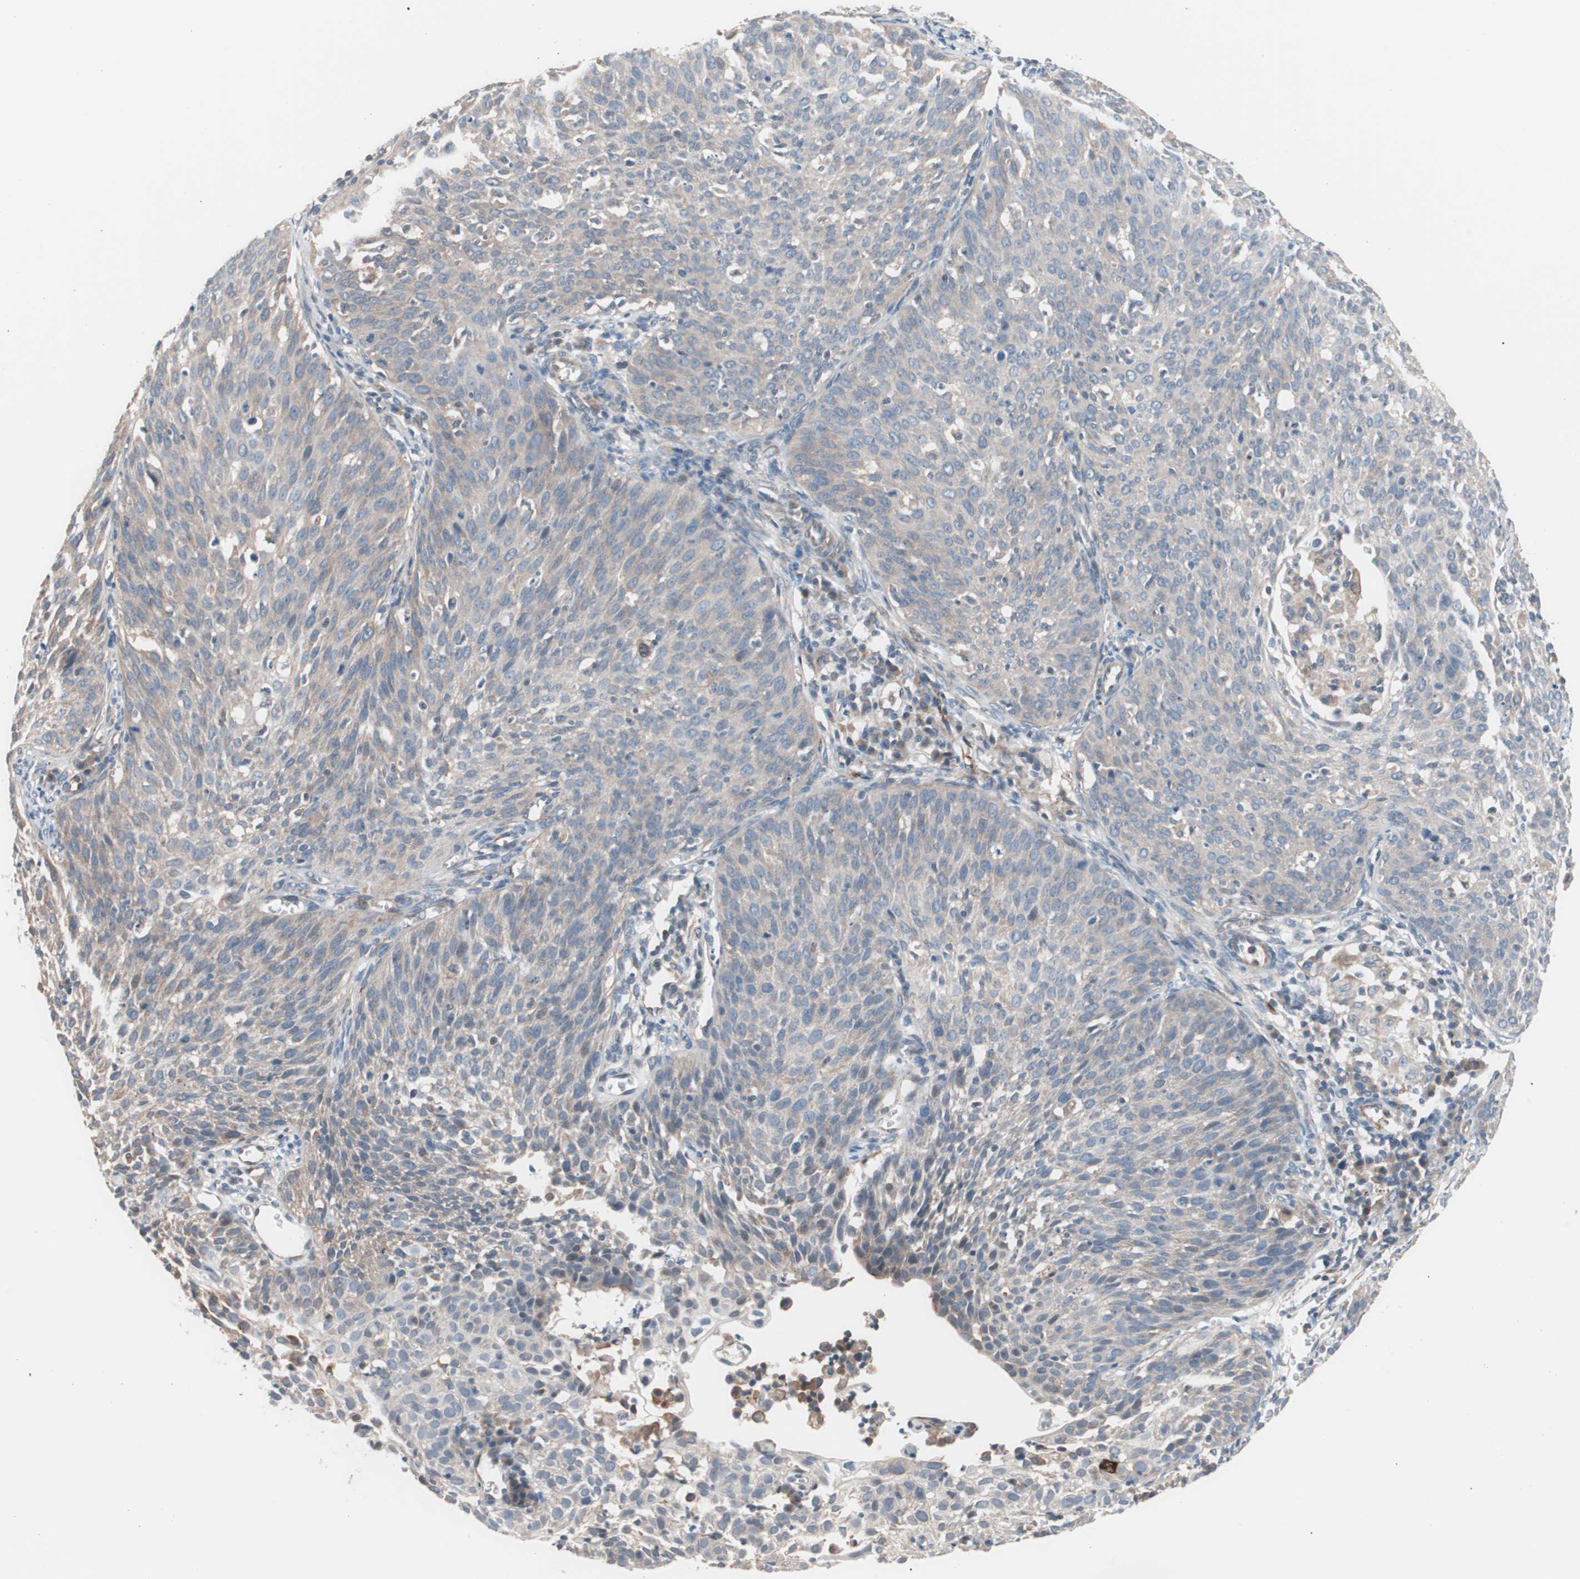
{"staining": {"intensity": "weak", "quantity": "<25%", "location": "cytoplasmic/membranous"}, "tissue": "cervical cancer", "cell_type": "Tumor cells", "image_type": "cancer", "snomed": [{"axis": "morphology", "description": "Squamous cell carcinoma, NOS"}, {"axis": "topography", "description": "Cervix"}], "caption": "There is no significant expression in tumor cells of squamous cell carcinoma (cervical).", "gene": "SMG1", "patient": {"sex": "female", "age": 38}}